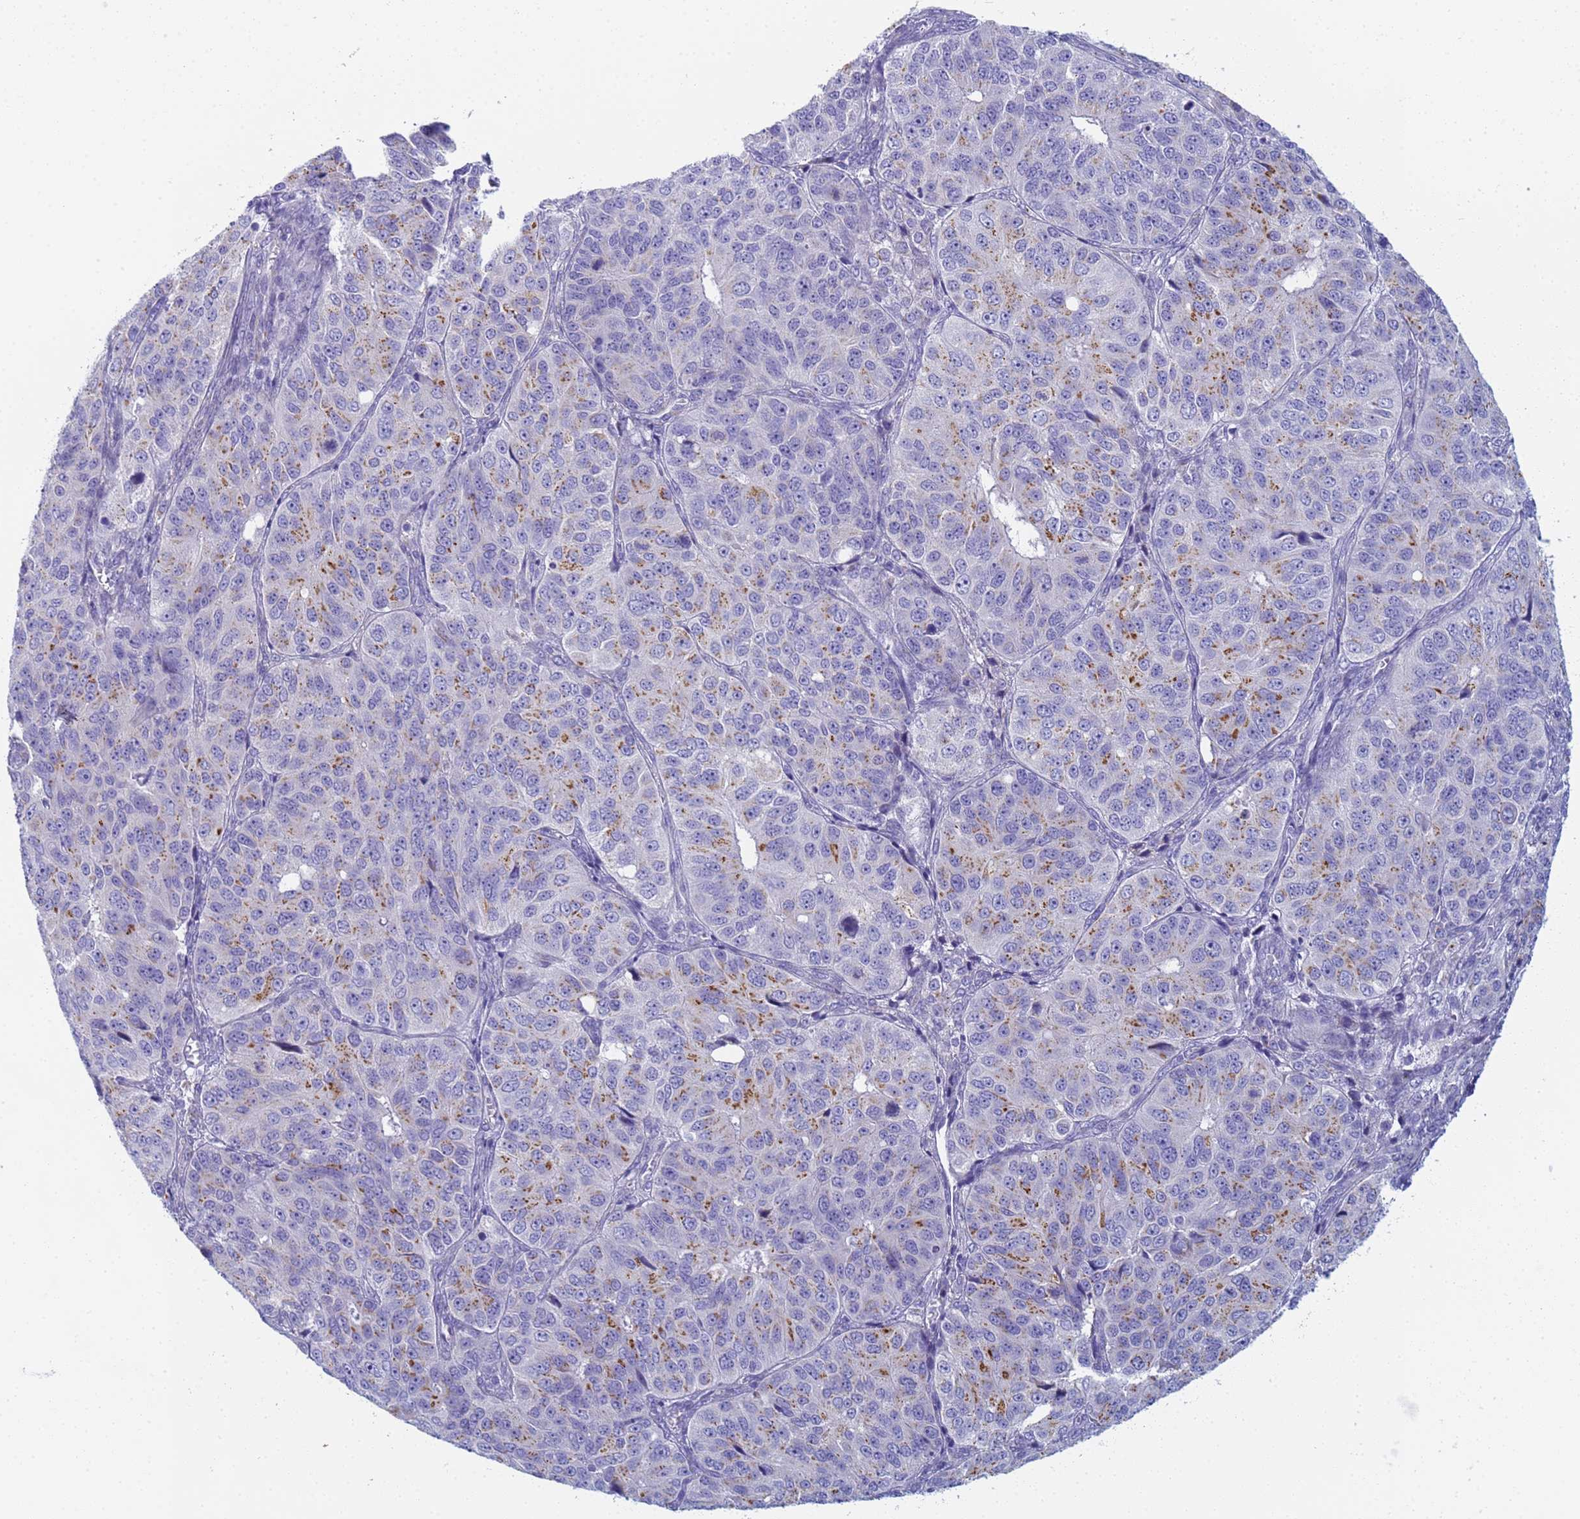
{"staining": {"intensity": "moderate", "quantity": "25%-75%", "location": "cytoplasmic/membranous"}, "tissue": "ovarian cancer", "cell_type": "Tumor cells", "image_type": "cancer", "snomed": [{"axis": "morphology", "description": "Carcinoma, endometroid"}, {"axis": "topography", "description": "Ovary"}], "caption": "Immunohistochemistry (IHC) histopathology image of human endometroid carcinoma (ovarian) stained for a protein (brown), which displays medium levels of moderate cytoplasmic/membranous positivity in approximately 25%-75% of tumor cells.", "gene": "CR1", "patient": {"sex": "female", "age": 51}}